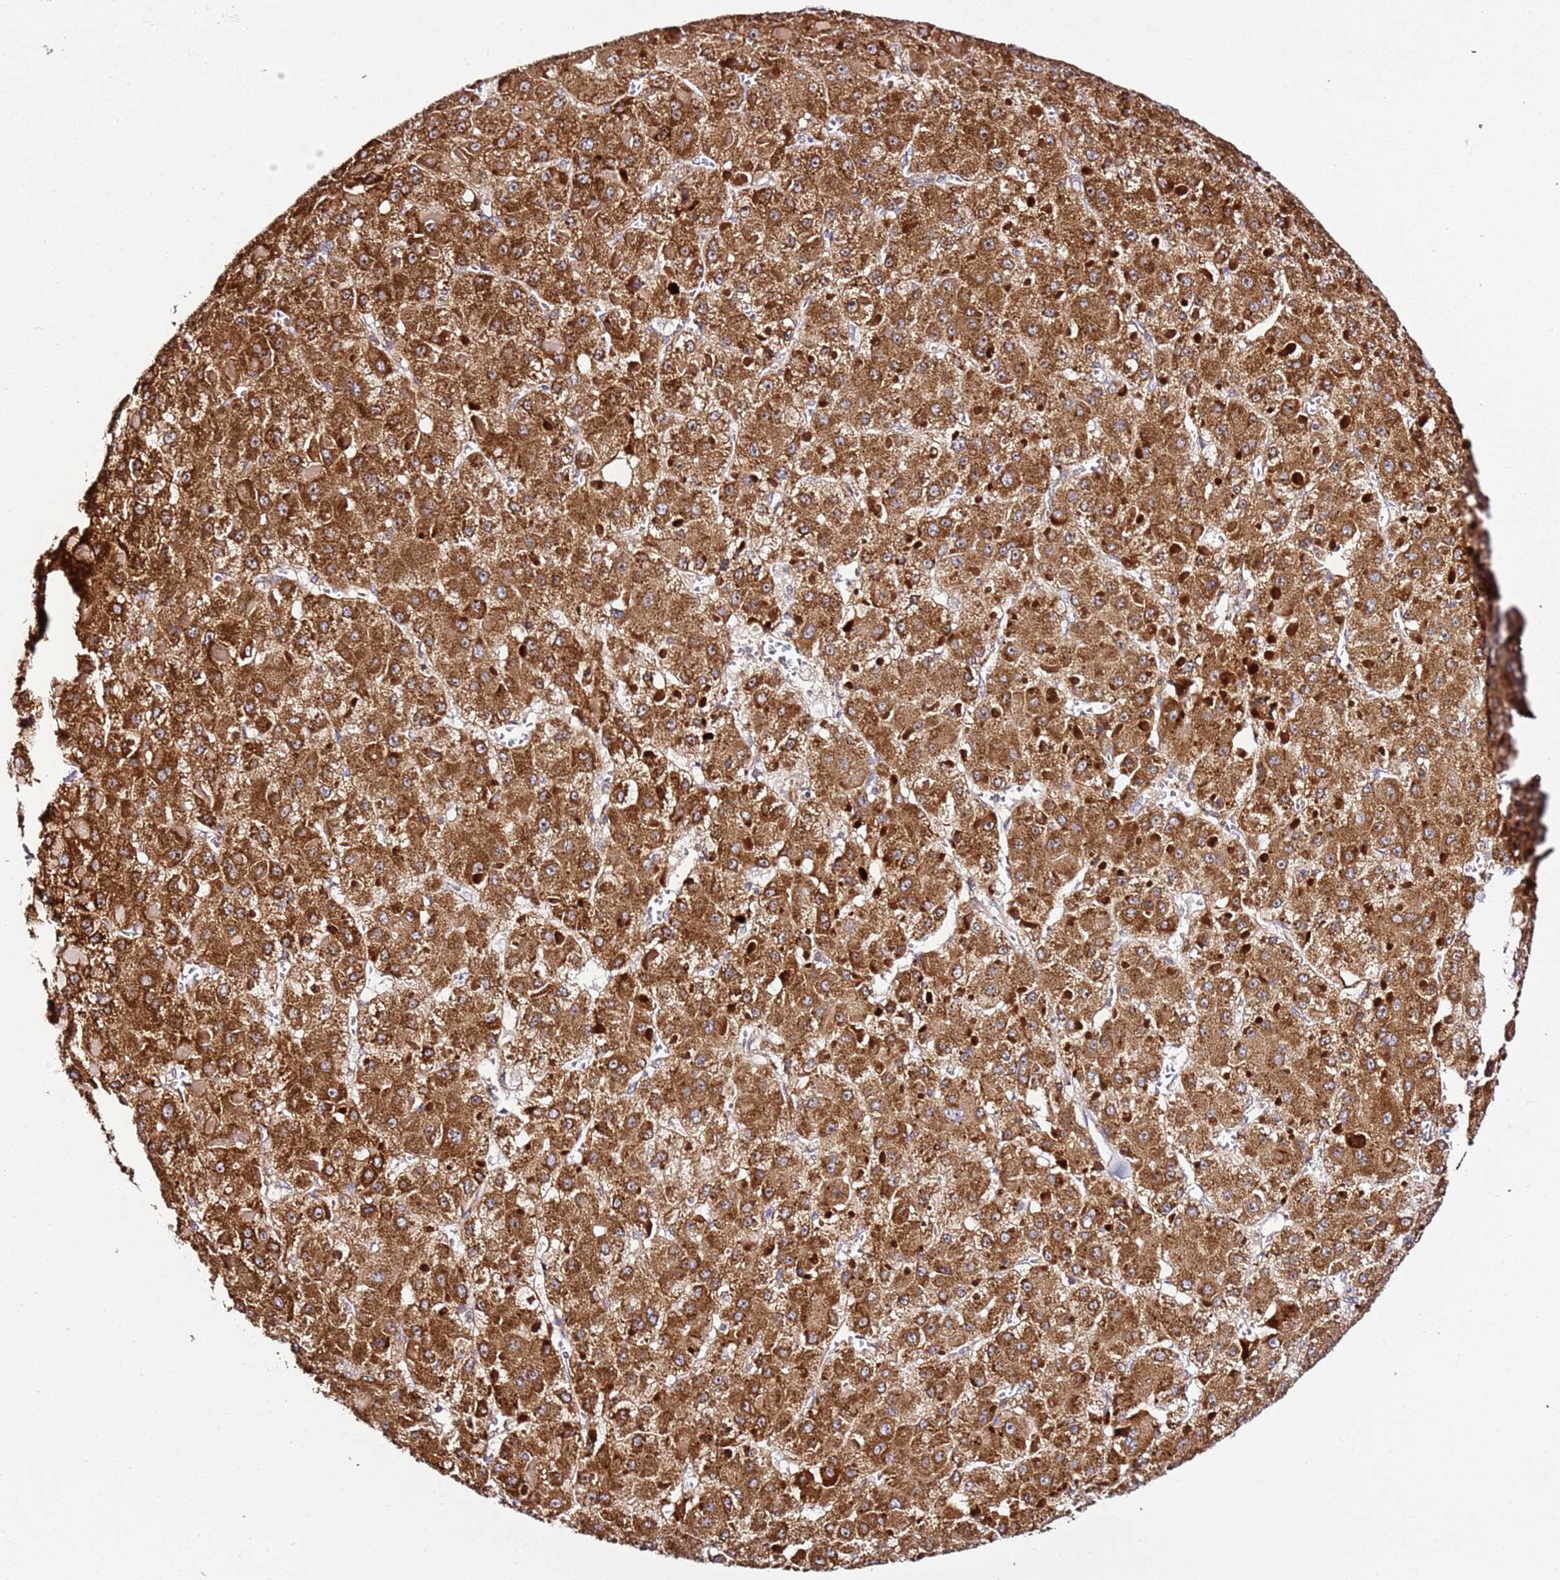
{"staining": {"intensity": "strong", "quantity": ">75%", "location": "cytoplasmic/membranous"}, "tissue": "liver cancer", "cell_type": "Tumor cells", "image_type": "cancer", "snomed": [{"axis": "morphology", "description": "Carcinoma, Hepatocellular, NOS"}, {"axis": "topography", "description": "Liver"}], "caption": "Tumor cells display high levels of strong cytoplasmic/membranous expression in about >75% of cells in human hepatocellular carcinoma (liver).", "gene": "PVRIG", "patient": {"sex": "female", "age": 73}}